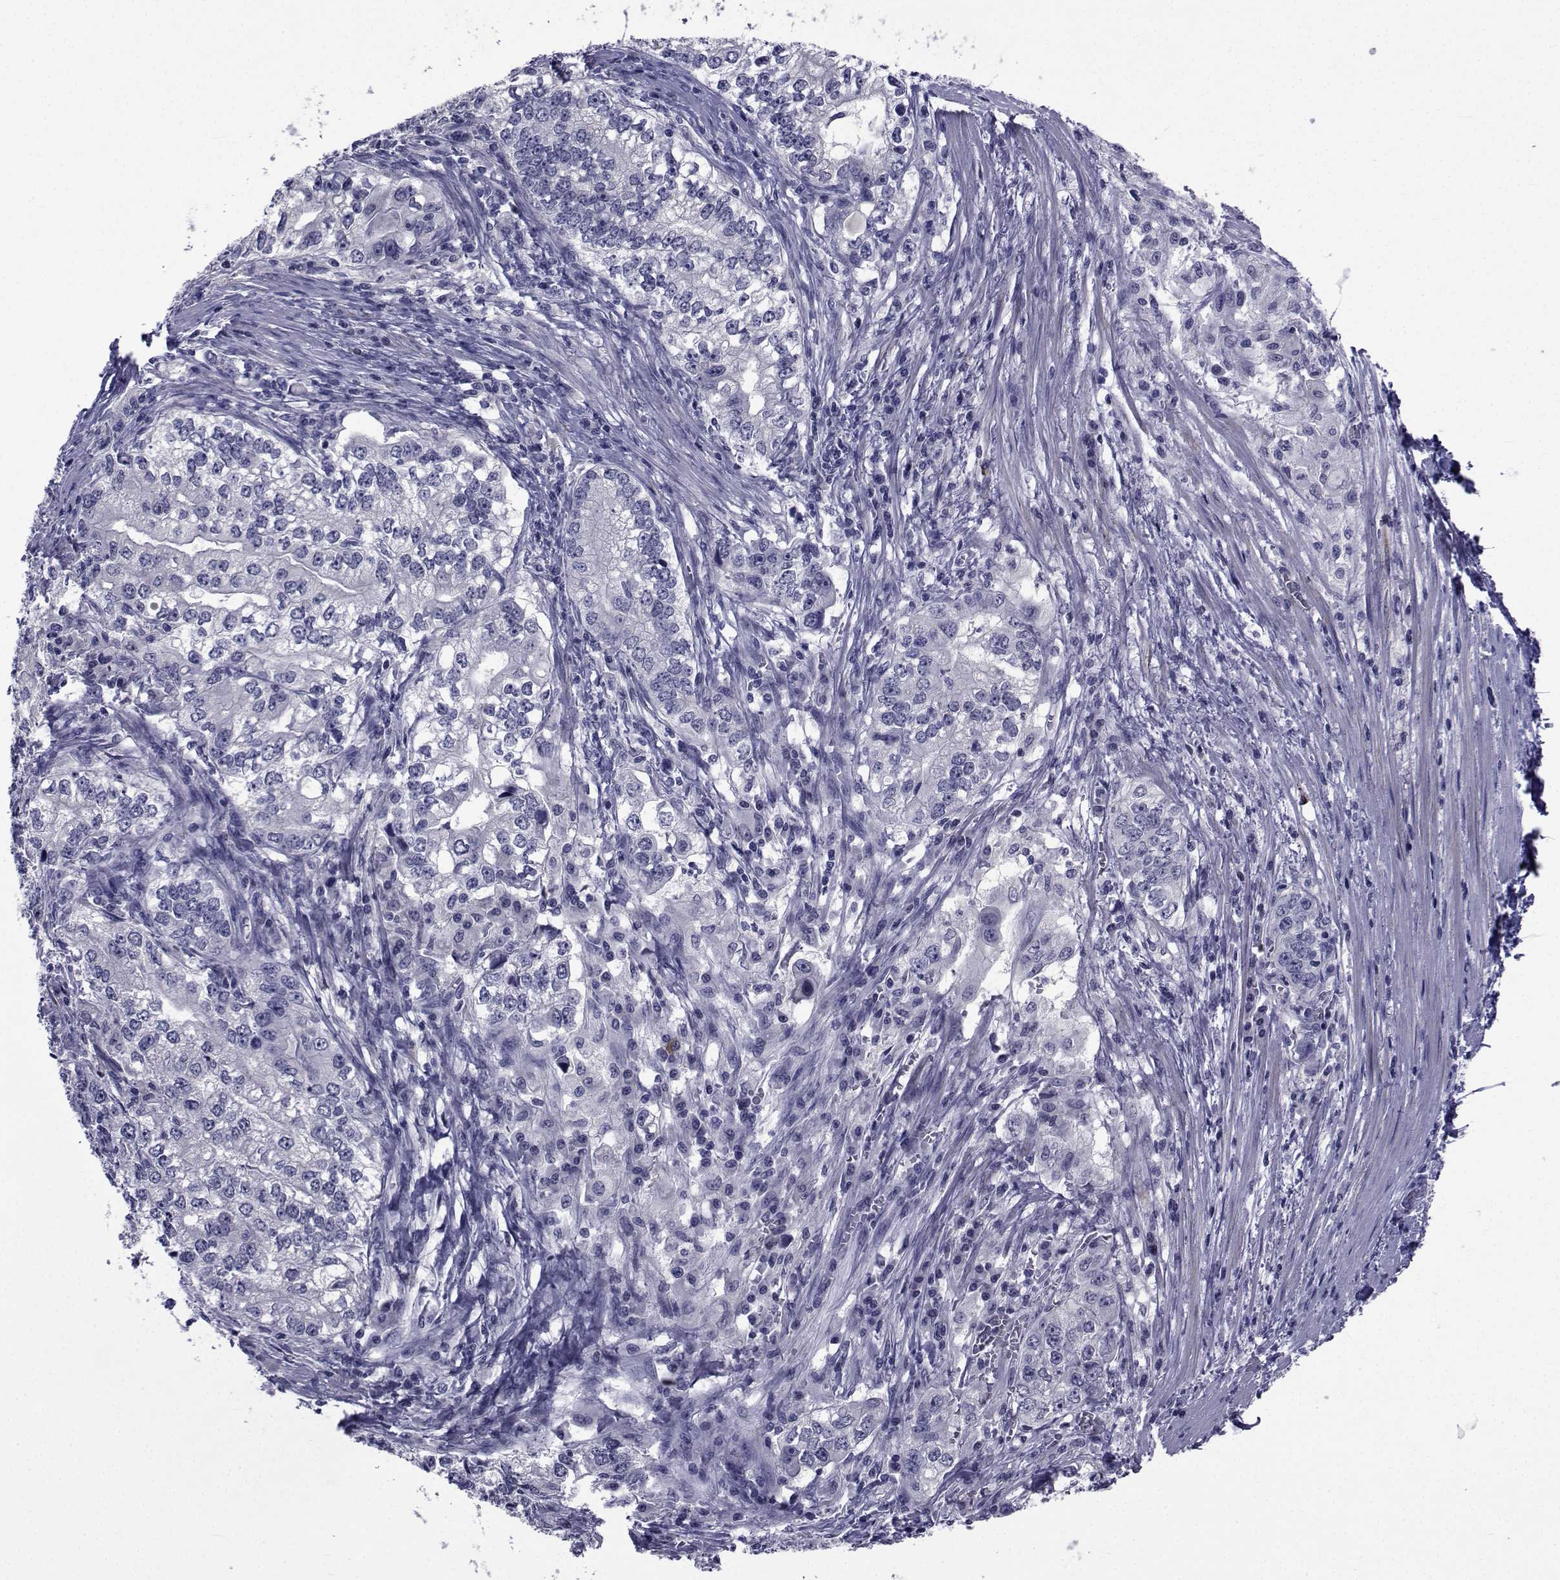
{"staining": {"intensity": "negative", "quantity": "none", "location": "none"}, "tissue": "stomach cancer", "cell_type": "Tumor cells", "image_type": "cancer", "snomed": [{"axis": "morphology", "description": "Adenocarcinoma, NOS"}, {"axis": "topography", "description": "Stomach, lower"}], "caption": "DAB immunohistochemical staining of stomach adenocarcinoma reveals no significant staining in tumor cells.", "gene": "SEMA5B", "patient": {"sex": "female", "age": 72}}